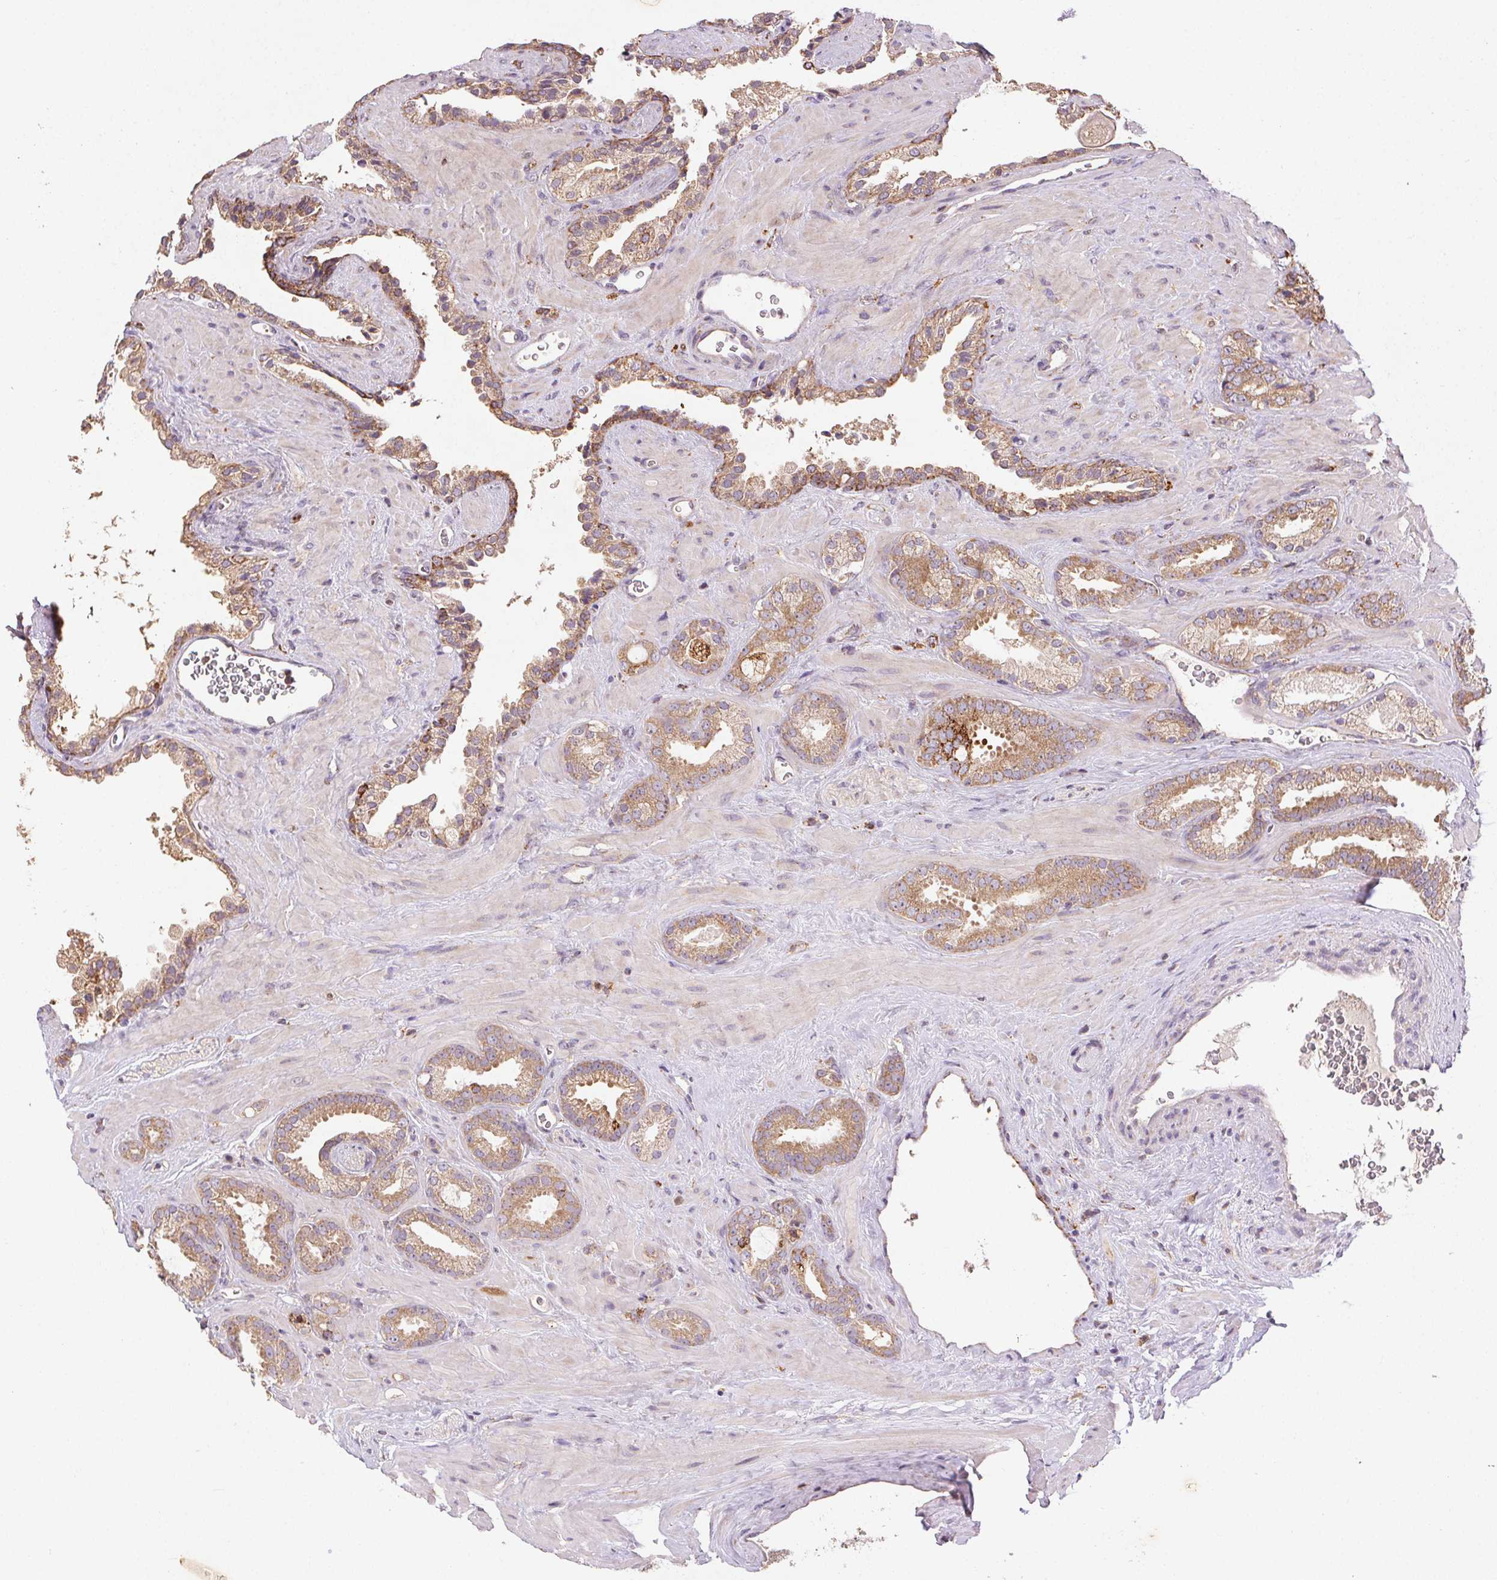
{"staining": {"intensity": "moderate", "quantity": ">75%", "location": "cytoplasmic/membranous"}, "tissue": "prostate cancer", "cell_type": "Tumor cells", "image_type": "cancer", "snomed": [{"axis": "morphology", "description": "Adenocarcinoma, Low grade"}, {"axis": "topography", "description": "Prostate"}], "caption": "Prostate low-grade adenocarcinoma stained with a brown dye reveals moderate cytoplasmic/membranous positive expression in about >75% of tumor cells.", "gene": "FNBP1L", "patient": {"sex": "male", "age": 62}}